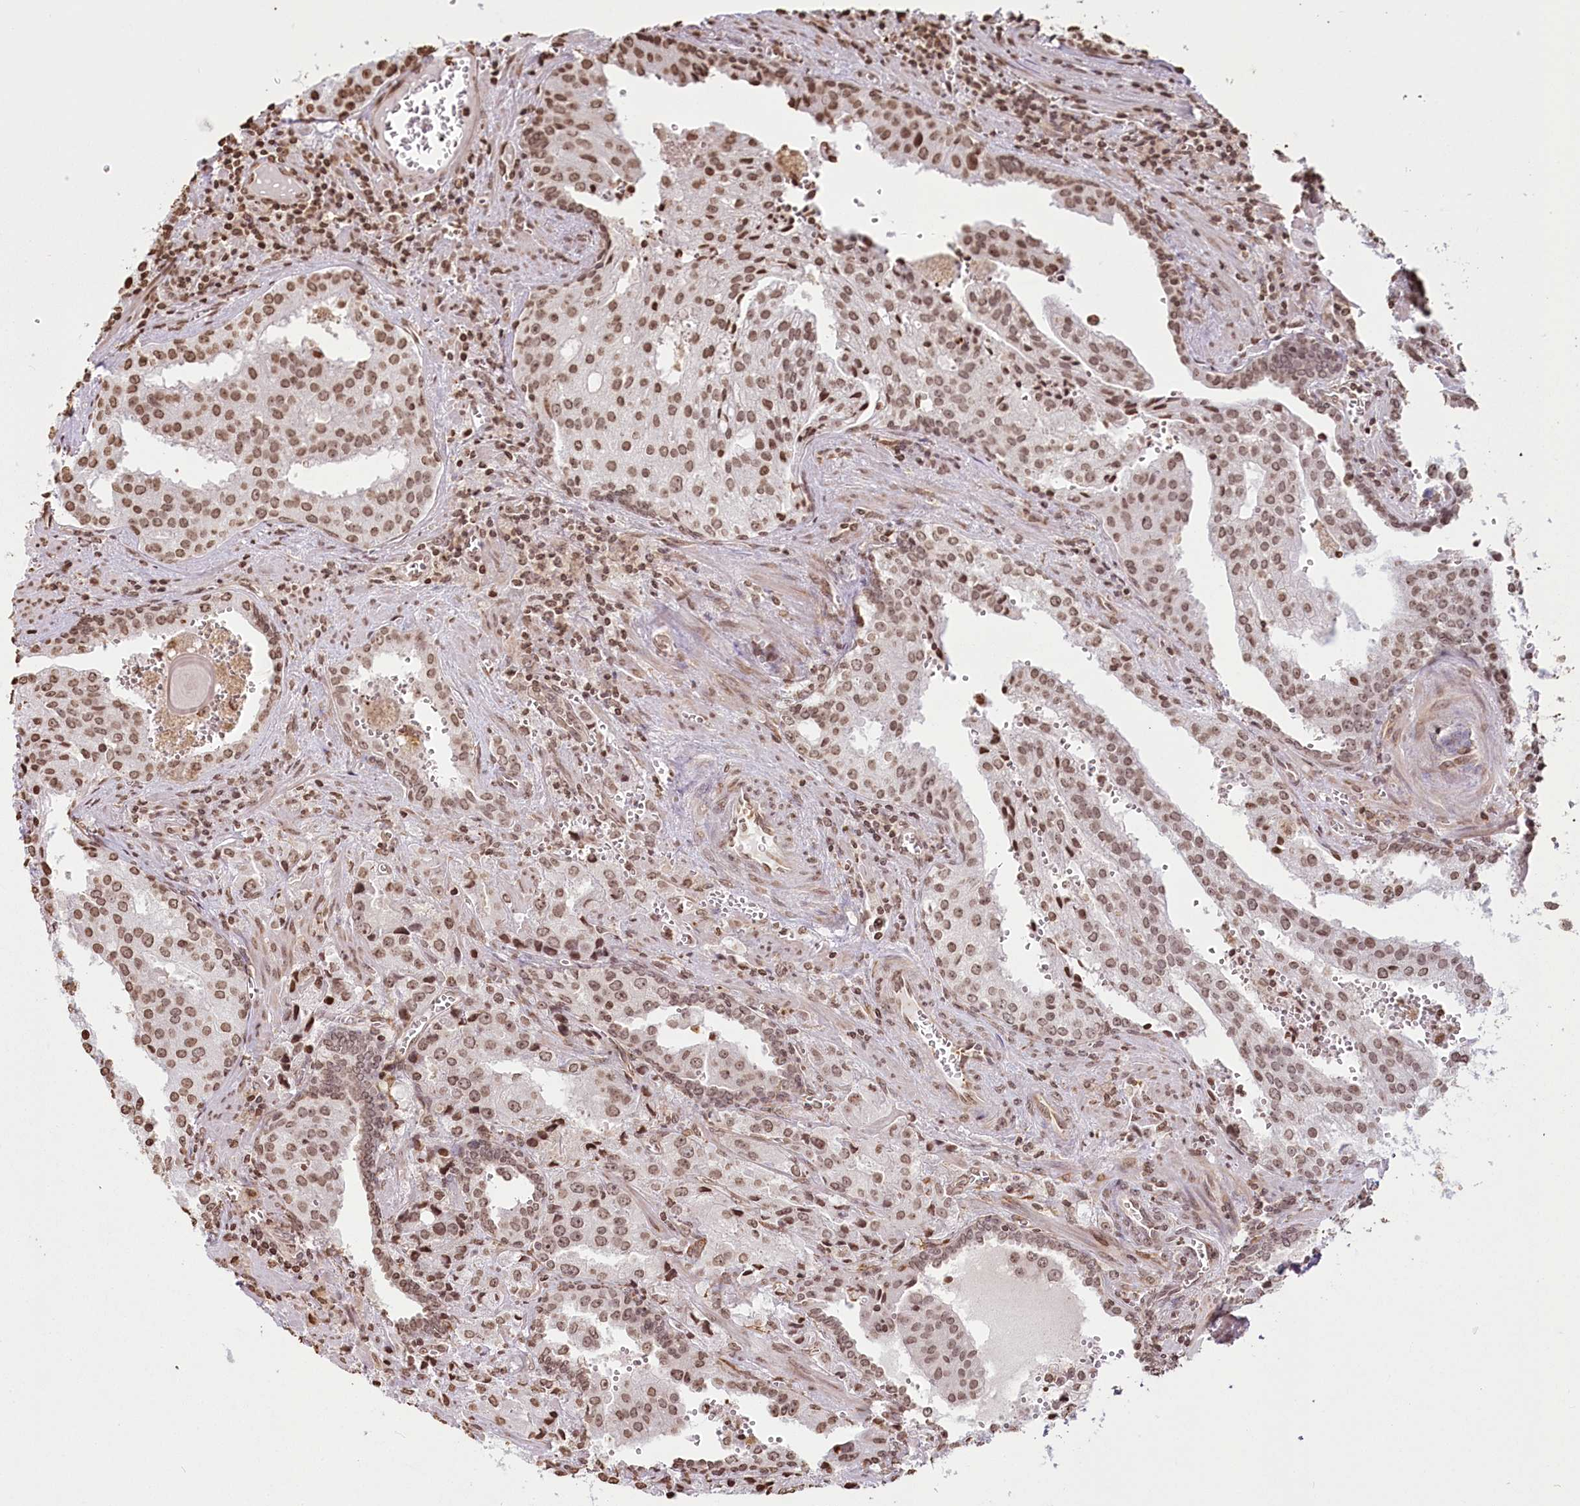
{"staining": {"intensity": "moderate", "quantity": ">75%", "location": "nuclear"}, "tissue": "prostate cancer", "cell_type": "Tumor cells", "image_type": "cancer", "snomed": [{"axis": "morphology", "description": "Adenocarcinoma, High grade"}, {"axis": "topography", "description": "Prostate"}], "caption": "Prostate adenocarcinoma (high-grade) stained with a brown dye shows moderate nuclear positive positivity in approximately >75% of tumor cells.", "gene": "FAM13A", "patient": {"sex": "male", "age": 68}}